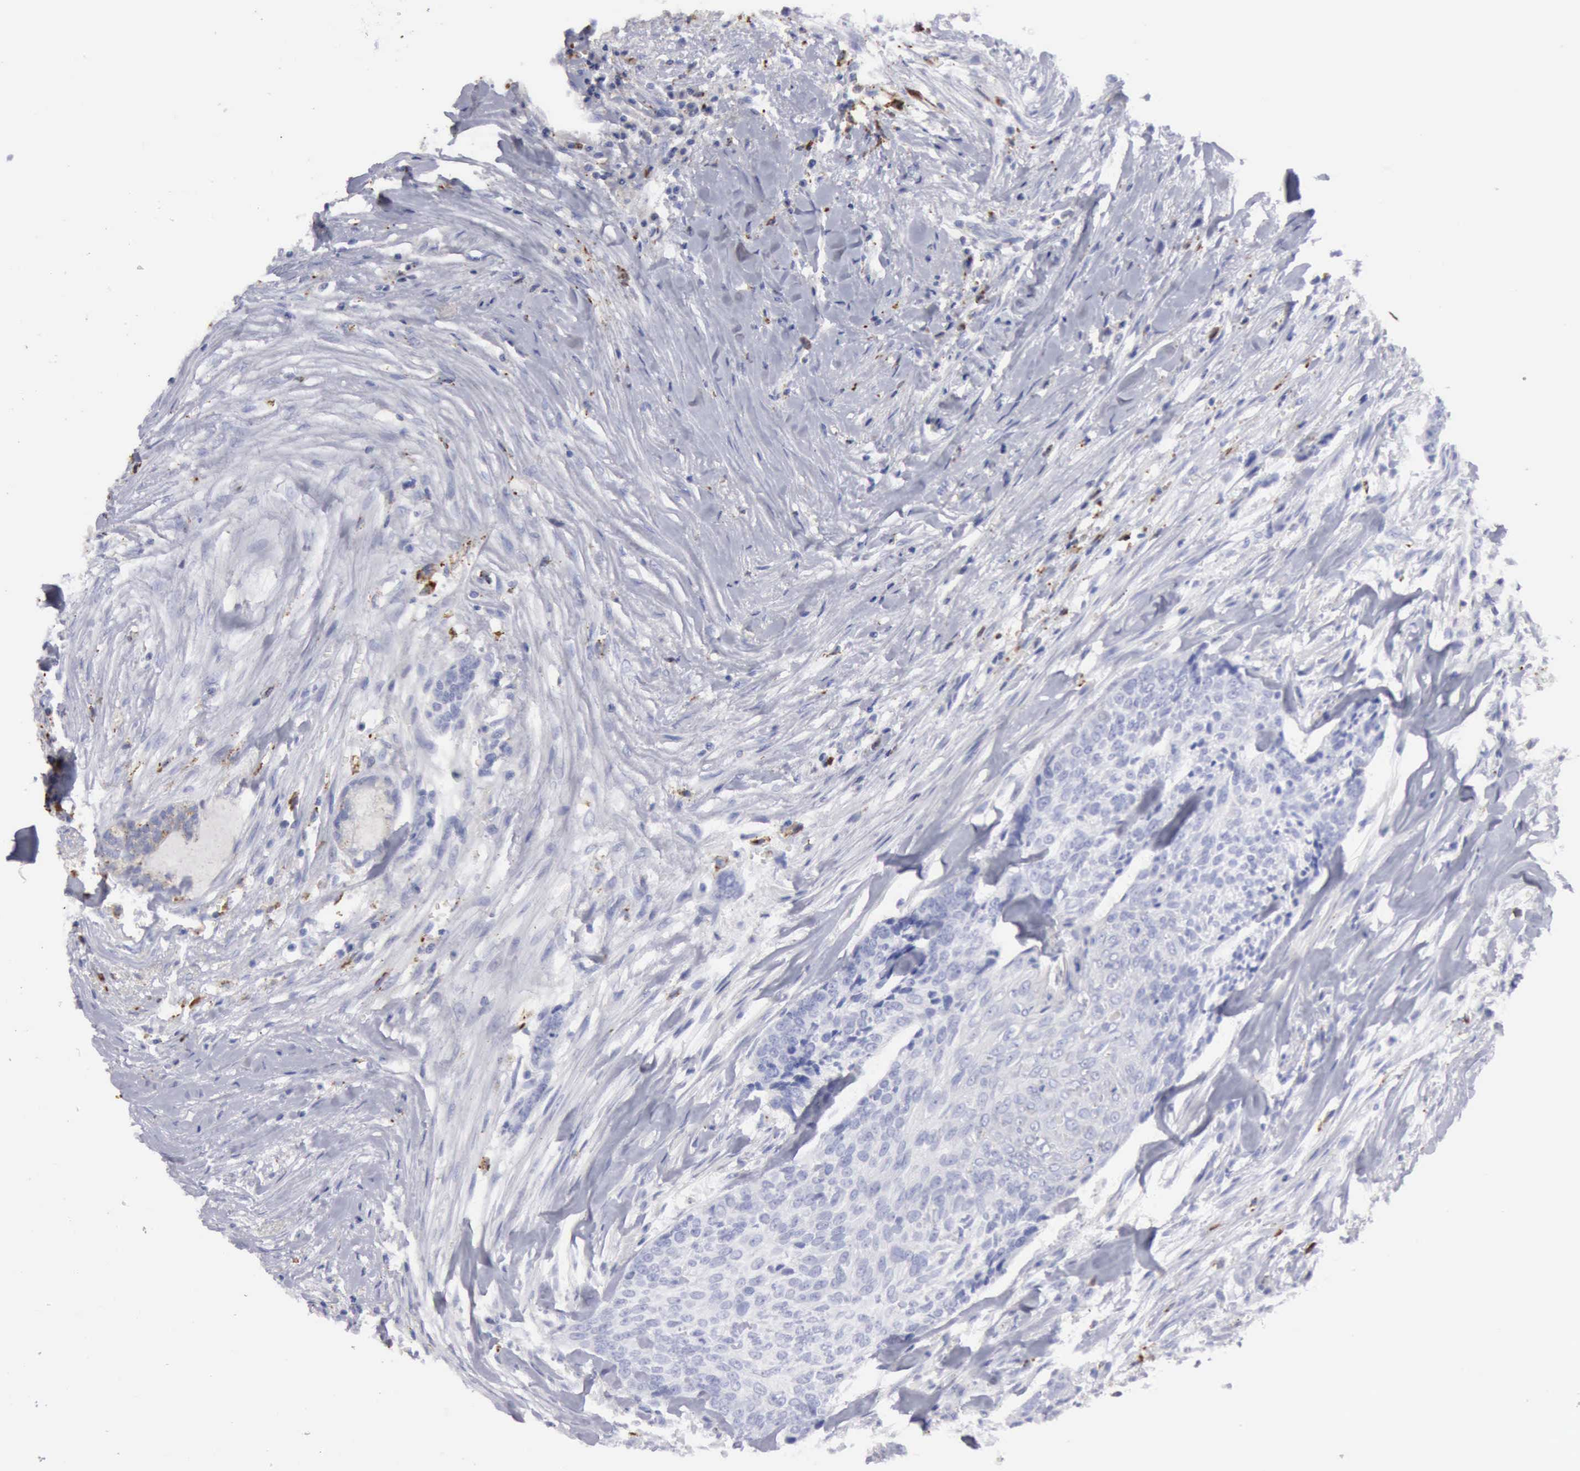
{"staining": {"intensity": "negative", "quantity": "none", "location": "none"}, "tissue": "head and neck cancer", "cell_type": "Tumor cells", "image_type": "cancer", "snomed": [{"axis": "morphology", "description": "Squamous cell carcinoma, NOS"}, {"axis": "topography", "description": "Salivary gland"}, {"axis": "topography", "description": "Head-Neck"}], "caption": "DAB immunohistochemical staining of human head and neck cancer demonstrates no significant staining in tumor cells.", "gene": "CTSS", "patient": {"sex": "male", "age": 70}}